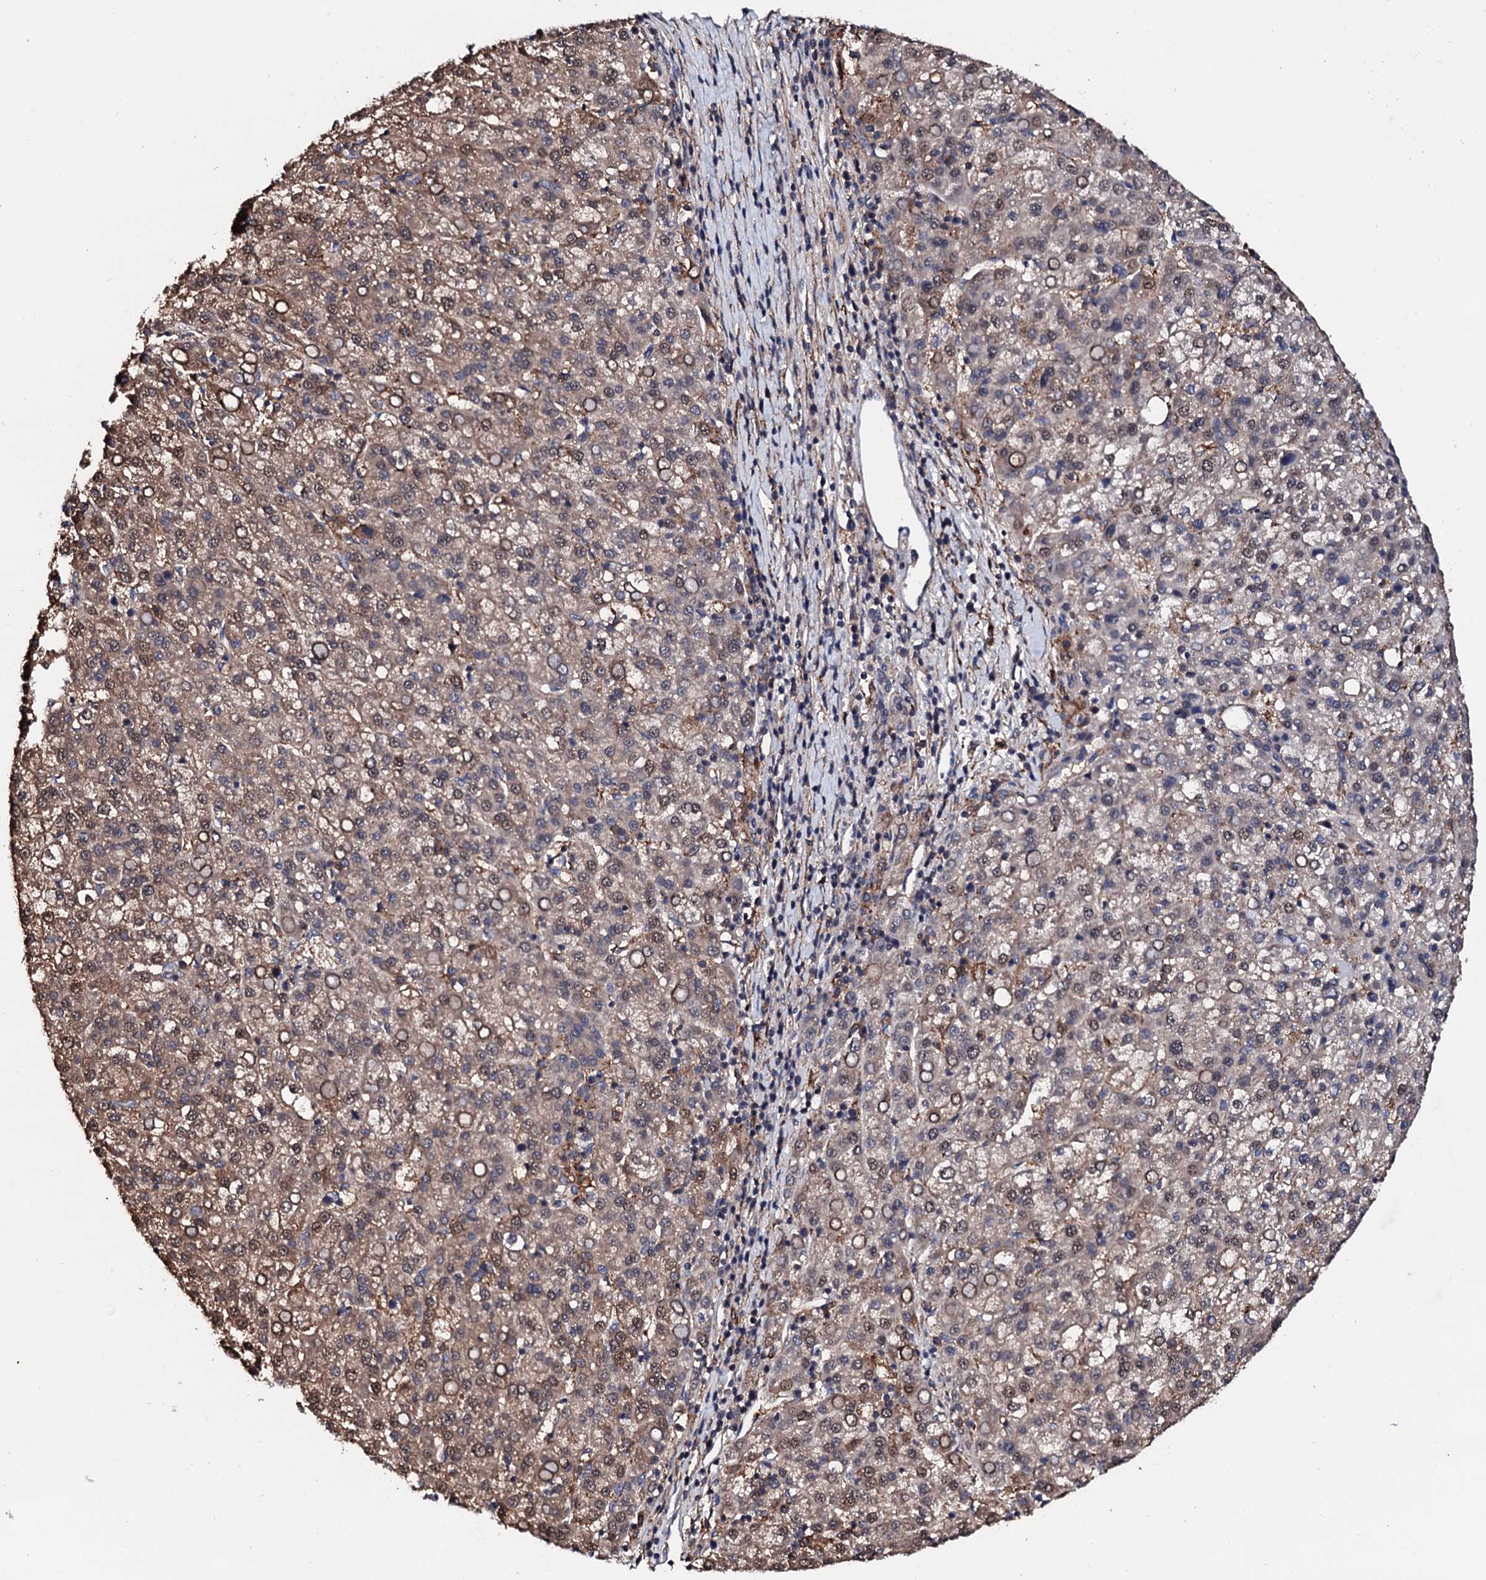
{"staining": {"intensity": "weak", "quantity": ">75%", "location": "cytoplasmic/membranous,nuclear"}, "tissue": "liver cancer", "cell_type": "Tumor cells", "image_type": "cancer", "snomed": [{"axis": "morphology", "description": "Carcinoma, Hepatocellular, NOS"}, {"axis": "topography", "description": "Liver"}], "caption": "This is a photomicrograph of immunohistochemistry staining of liver cancer, which shows weak staining in the cytoplasmic/membranous and nuclear of tumor cells.", "gene": "EDC3", "patient": {"sex": "female", "age": 58}}